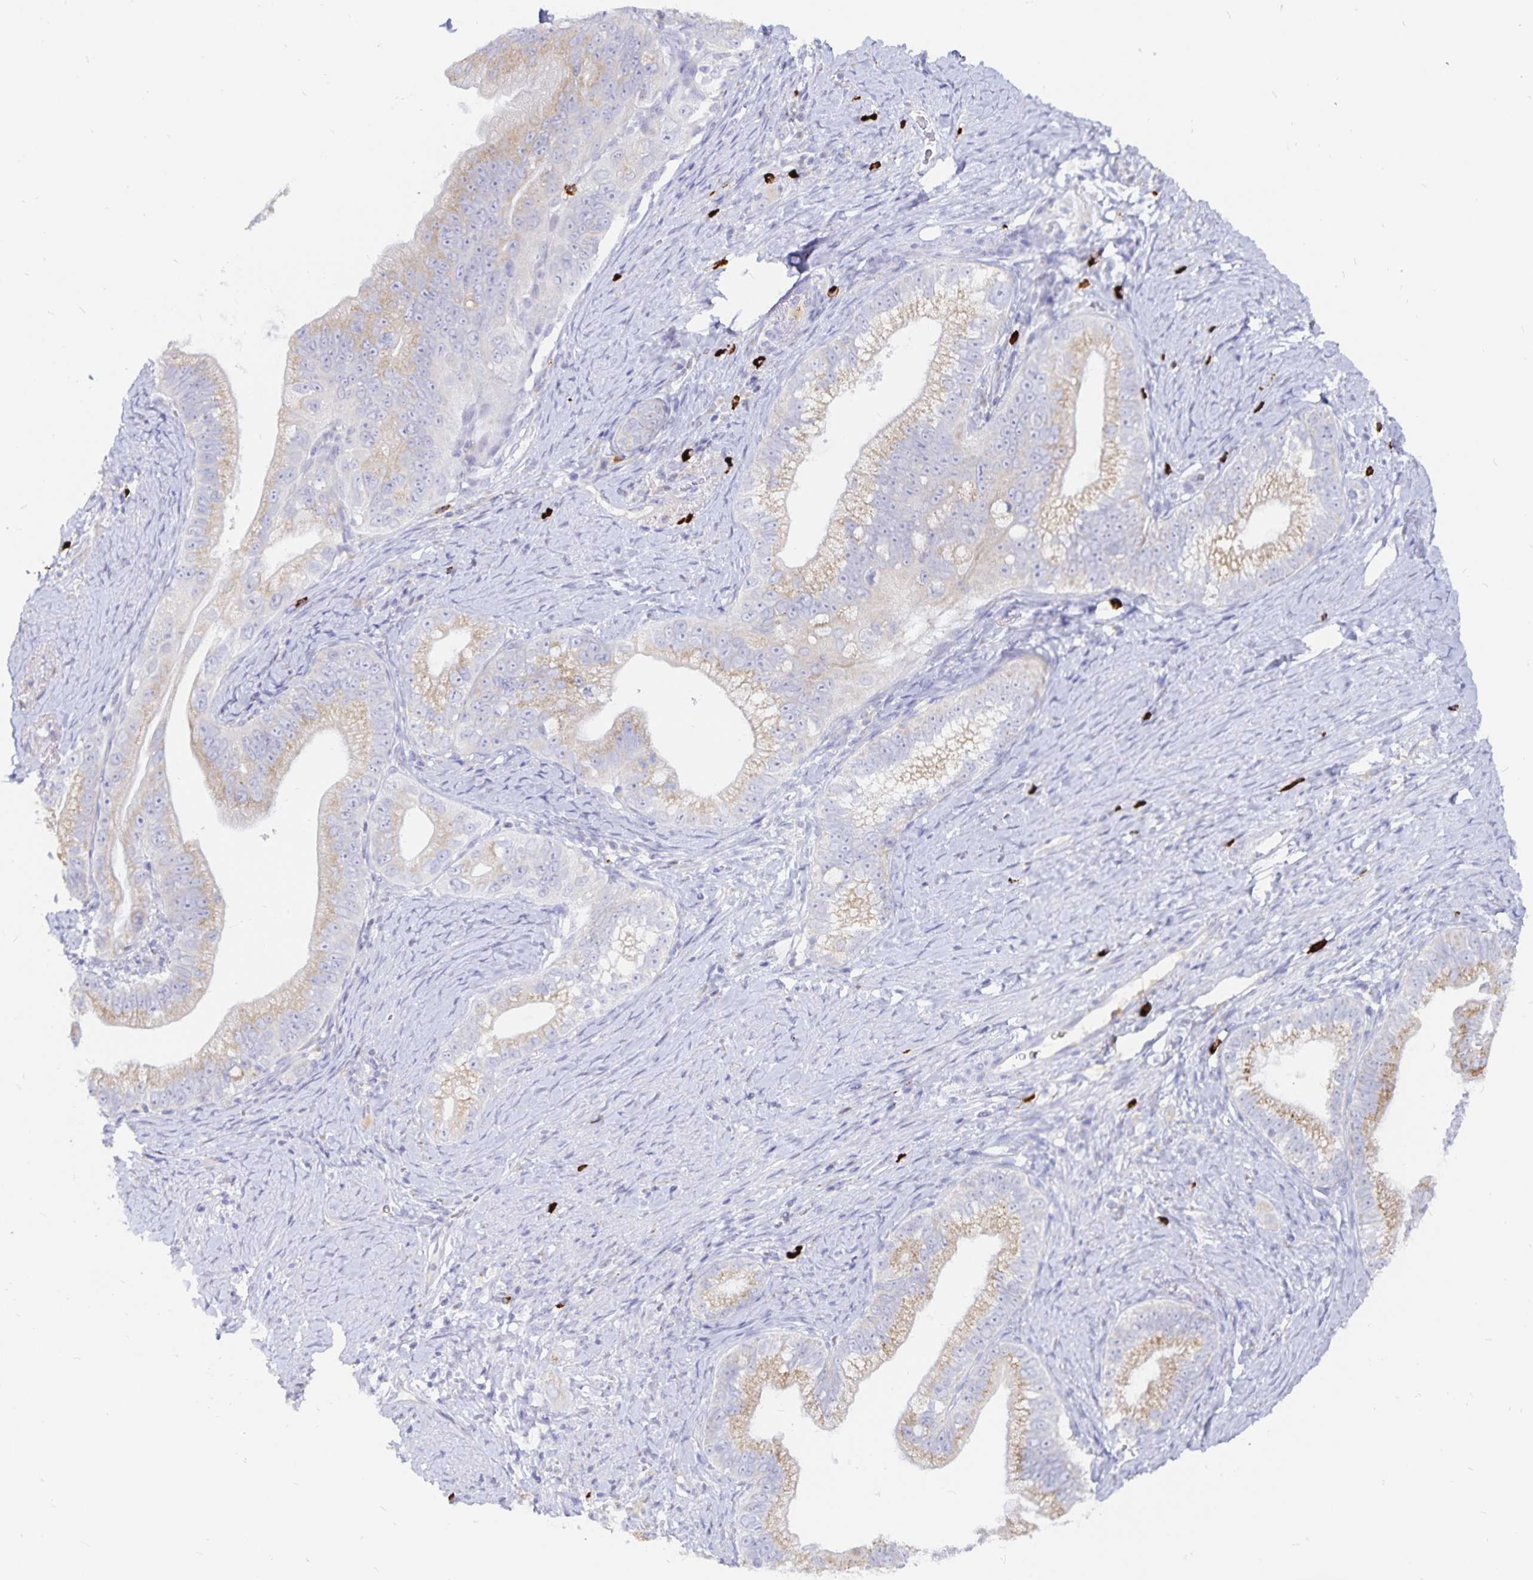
{"staining": {"intensity": "moderate", "quantity": ">75%", "location": "cytoplasmic/membranous"}, "tissue": "pancreatic cancer", "cell_type": "Tumor cells", "image_type": "cancer", "snomed": [{"axis": "morphology", "description": "Adenocarcinoma, NOS"}, {"axis": "topography", "description": "Pancreas"}], "caption": "This is a micrograph of immunohistochemistry staining of adenocarcinoma (pancreatic), which shows moderate positivity in the cytoplasmic/membranous of tumor cells.", "gene": "PKHD1", "patient": {"sex": "male", "age": 70}}